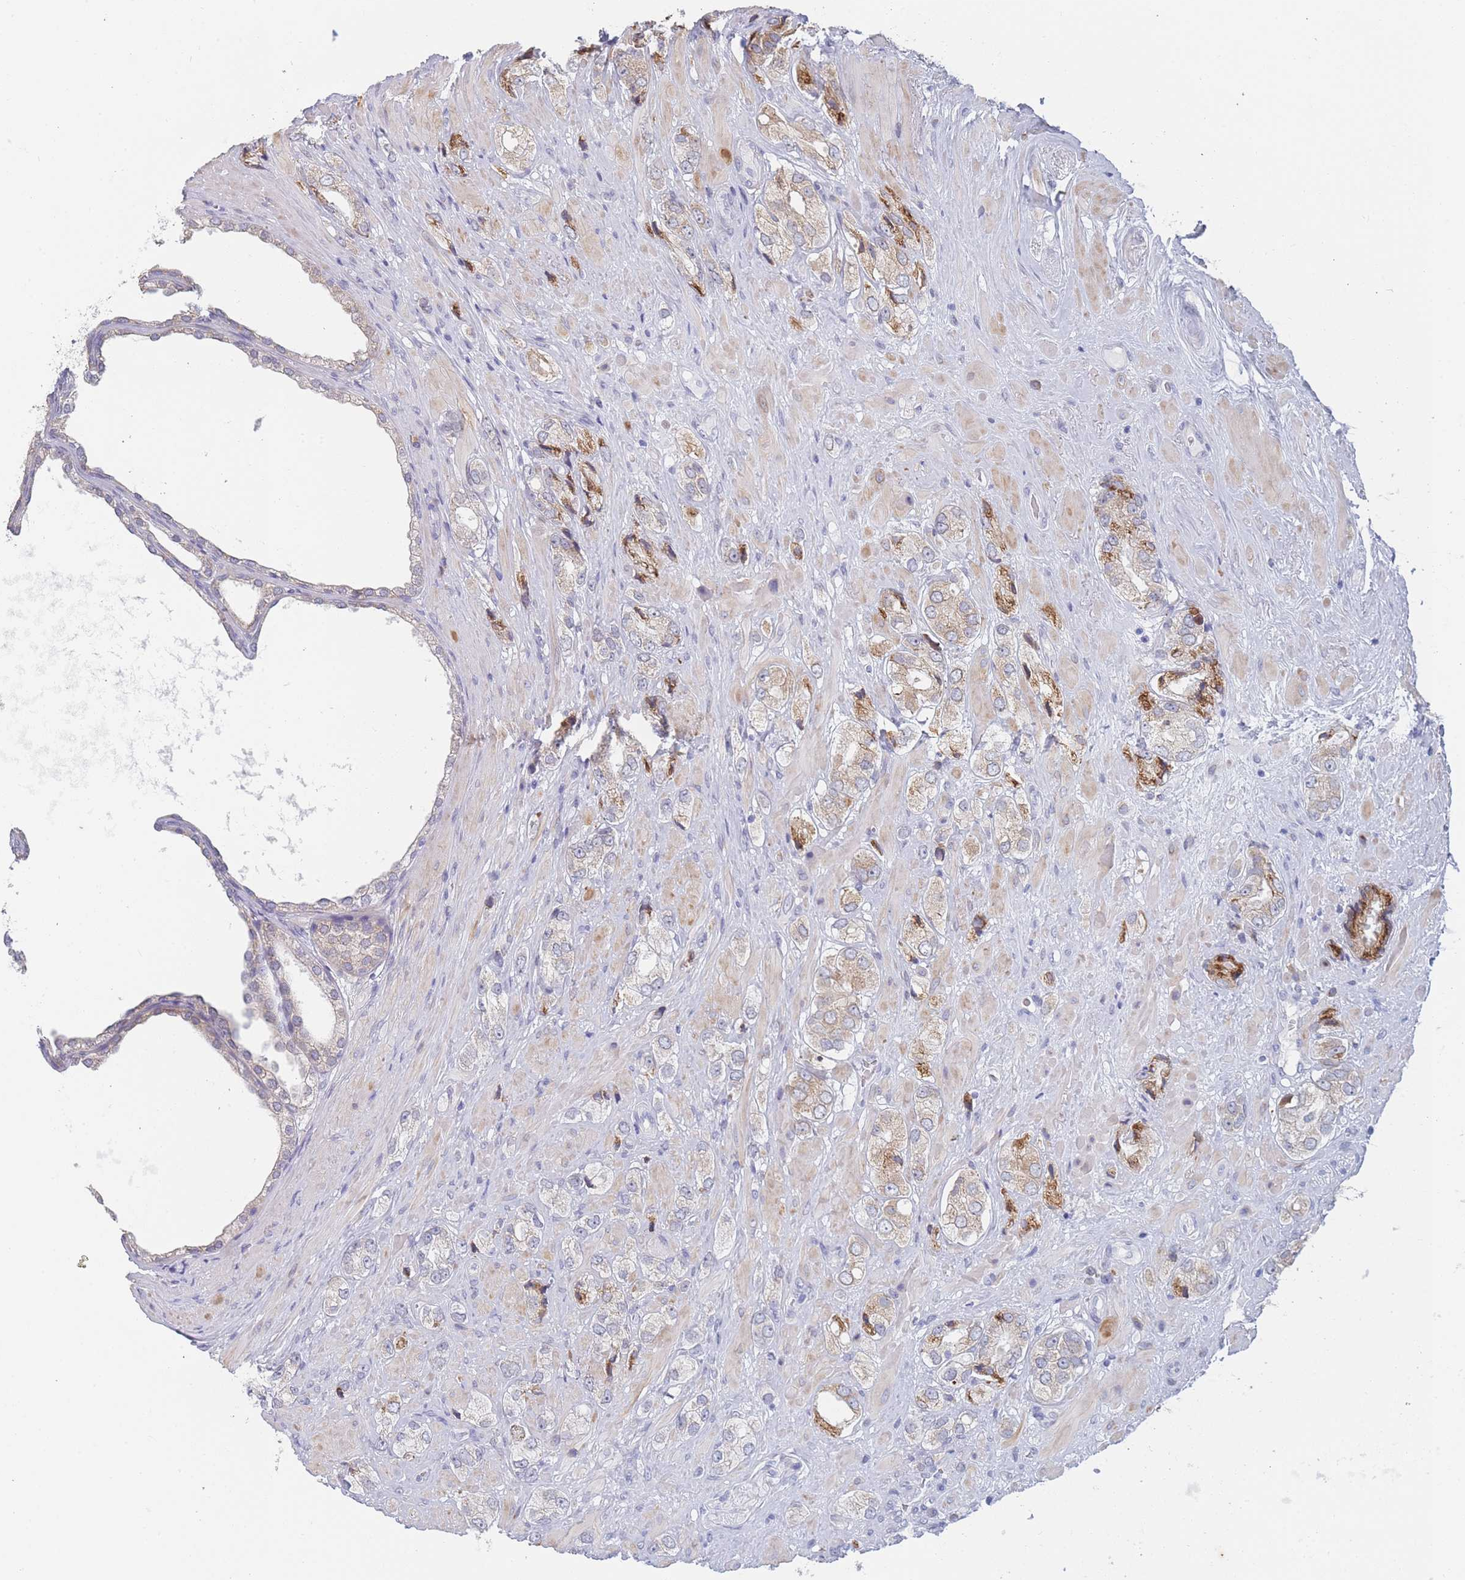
{"staining": {"intensity": "moderate", "quantity": "25%-75%", "location": "cytoplasmic/membranous"}, "tissue": "prostate cancer", "cell_type": "Tumor cells", "image_type": "cancer", "snomed": [{"axis": "morphology", "description": "Adenocarcinoma, High grade"}, {"axis": "topography", "description": "Prostate and seminal vesicle, NOS"}], "caption": "Prostate cancer (adenocarcinoma (high-grade)) was stained to show a protein in brown. There is medium levels of moderate cytoplasmic/membranous staining in about 25%-75% of tumor cells.", "gene": "TMED10", "patient": {"sex": "male", "age": 64}}